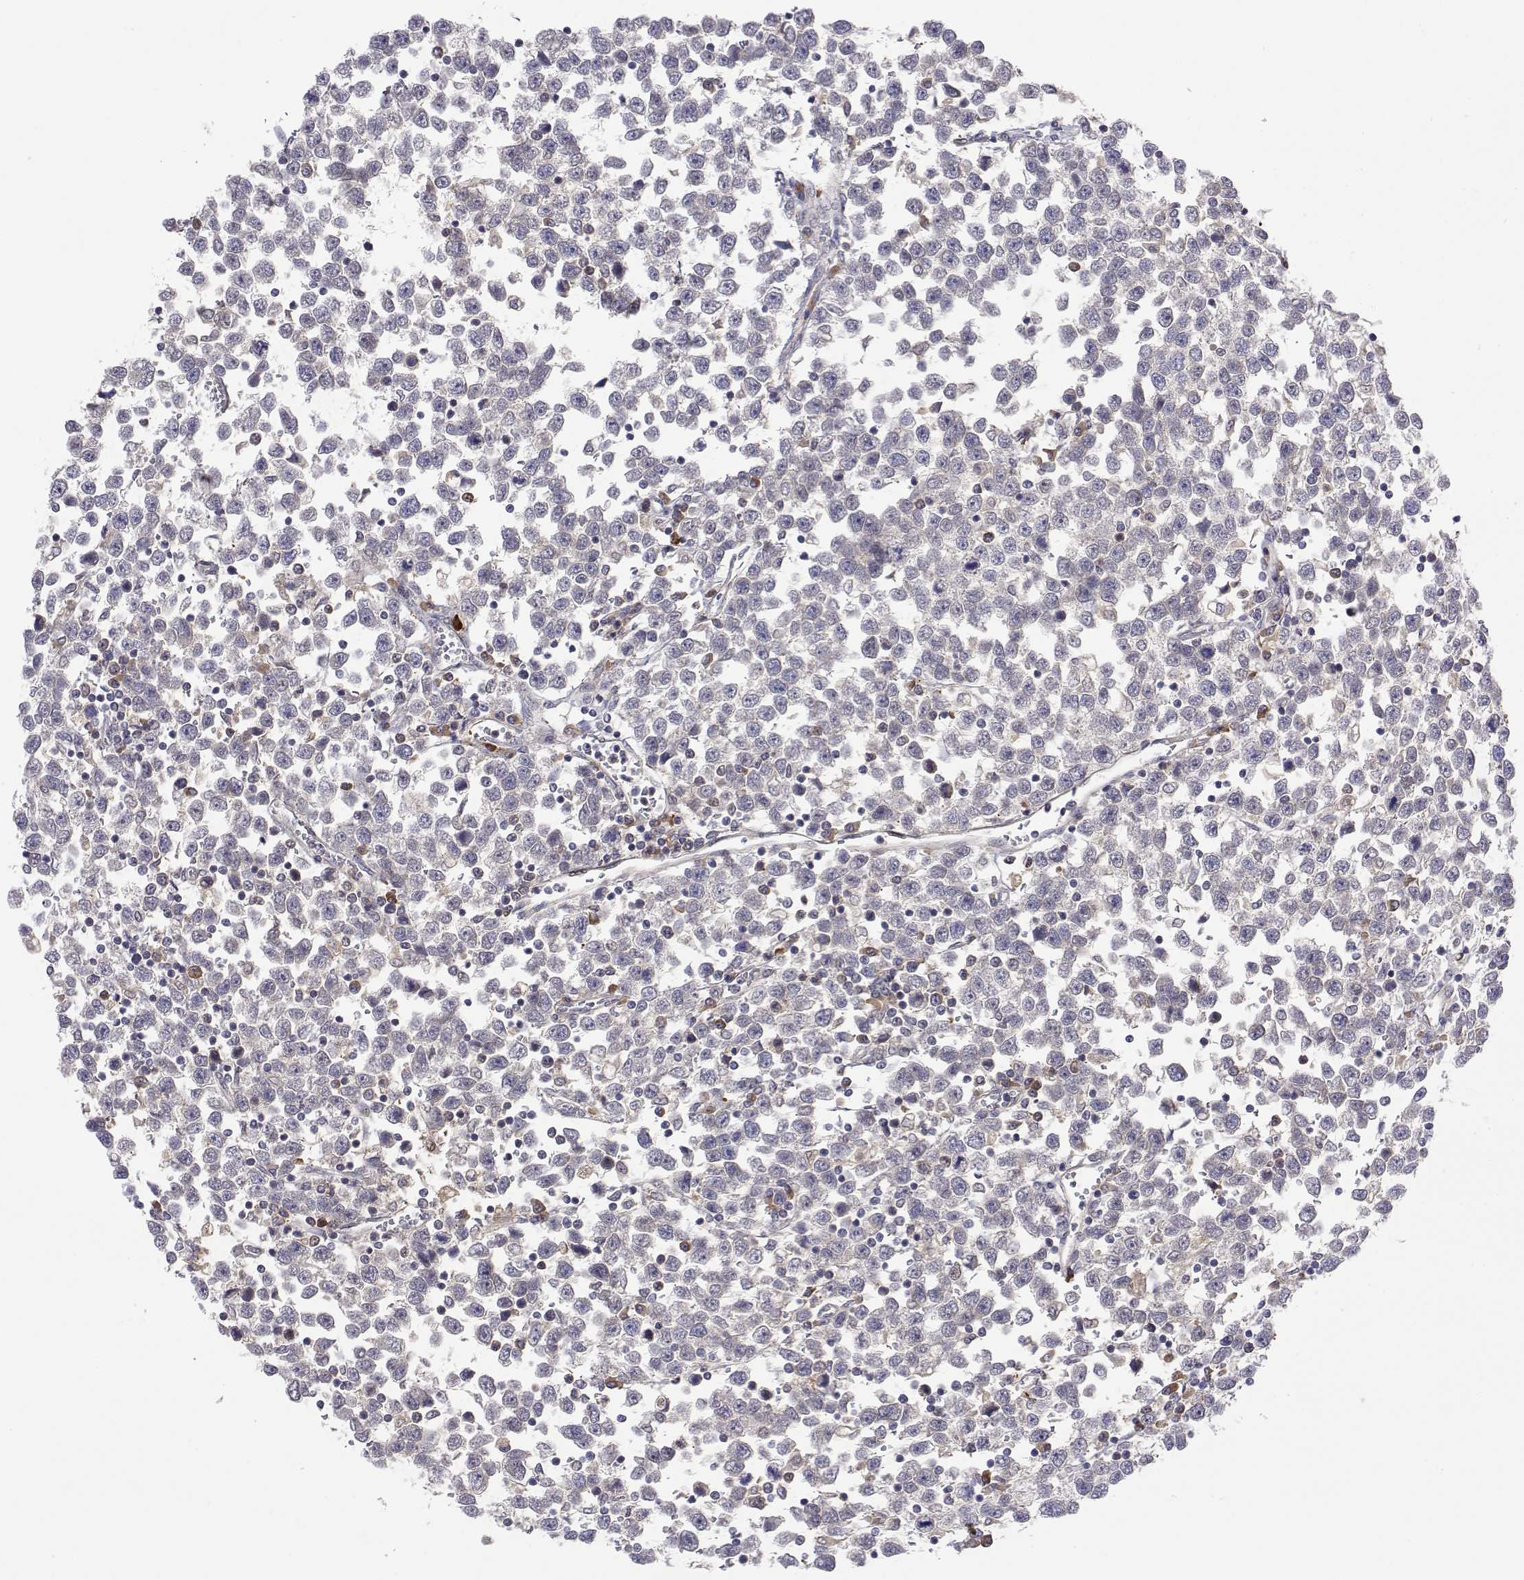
{"staining": {"intensity": "weak", "quantity": "25%-75%", "location": "cytoplasmic/membranous"}, "tissue": "testis cancer", "cell_type": "Tumor cells", "image_type": "cancer", "snomed": [{"axis": "morphology", "description": "Seminoma, NOS"}, {"axis": "topography", "description": "Testis"}], "caption": "Testis cancer stained with DAB (3,3'-diaminobenzidine) IHC displays low levels of weak cytoplasmic/membranous expression in approximately 25%-75% of tumor cells.", "gene": "IGFBP4", "patient": {"sex": "male", "age": 34}}